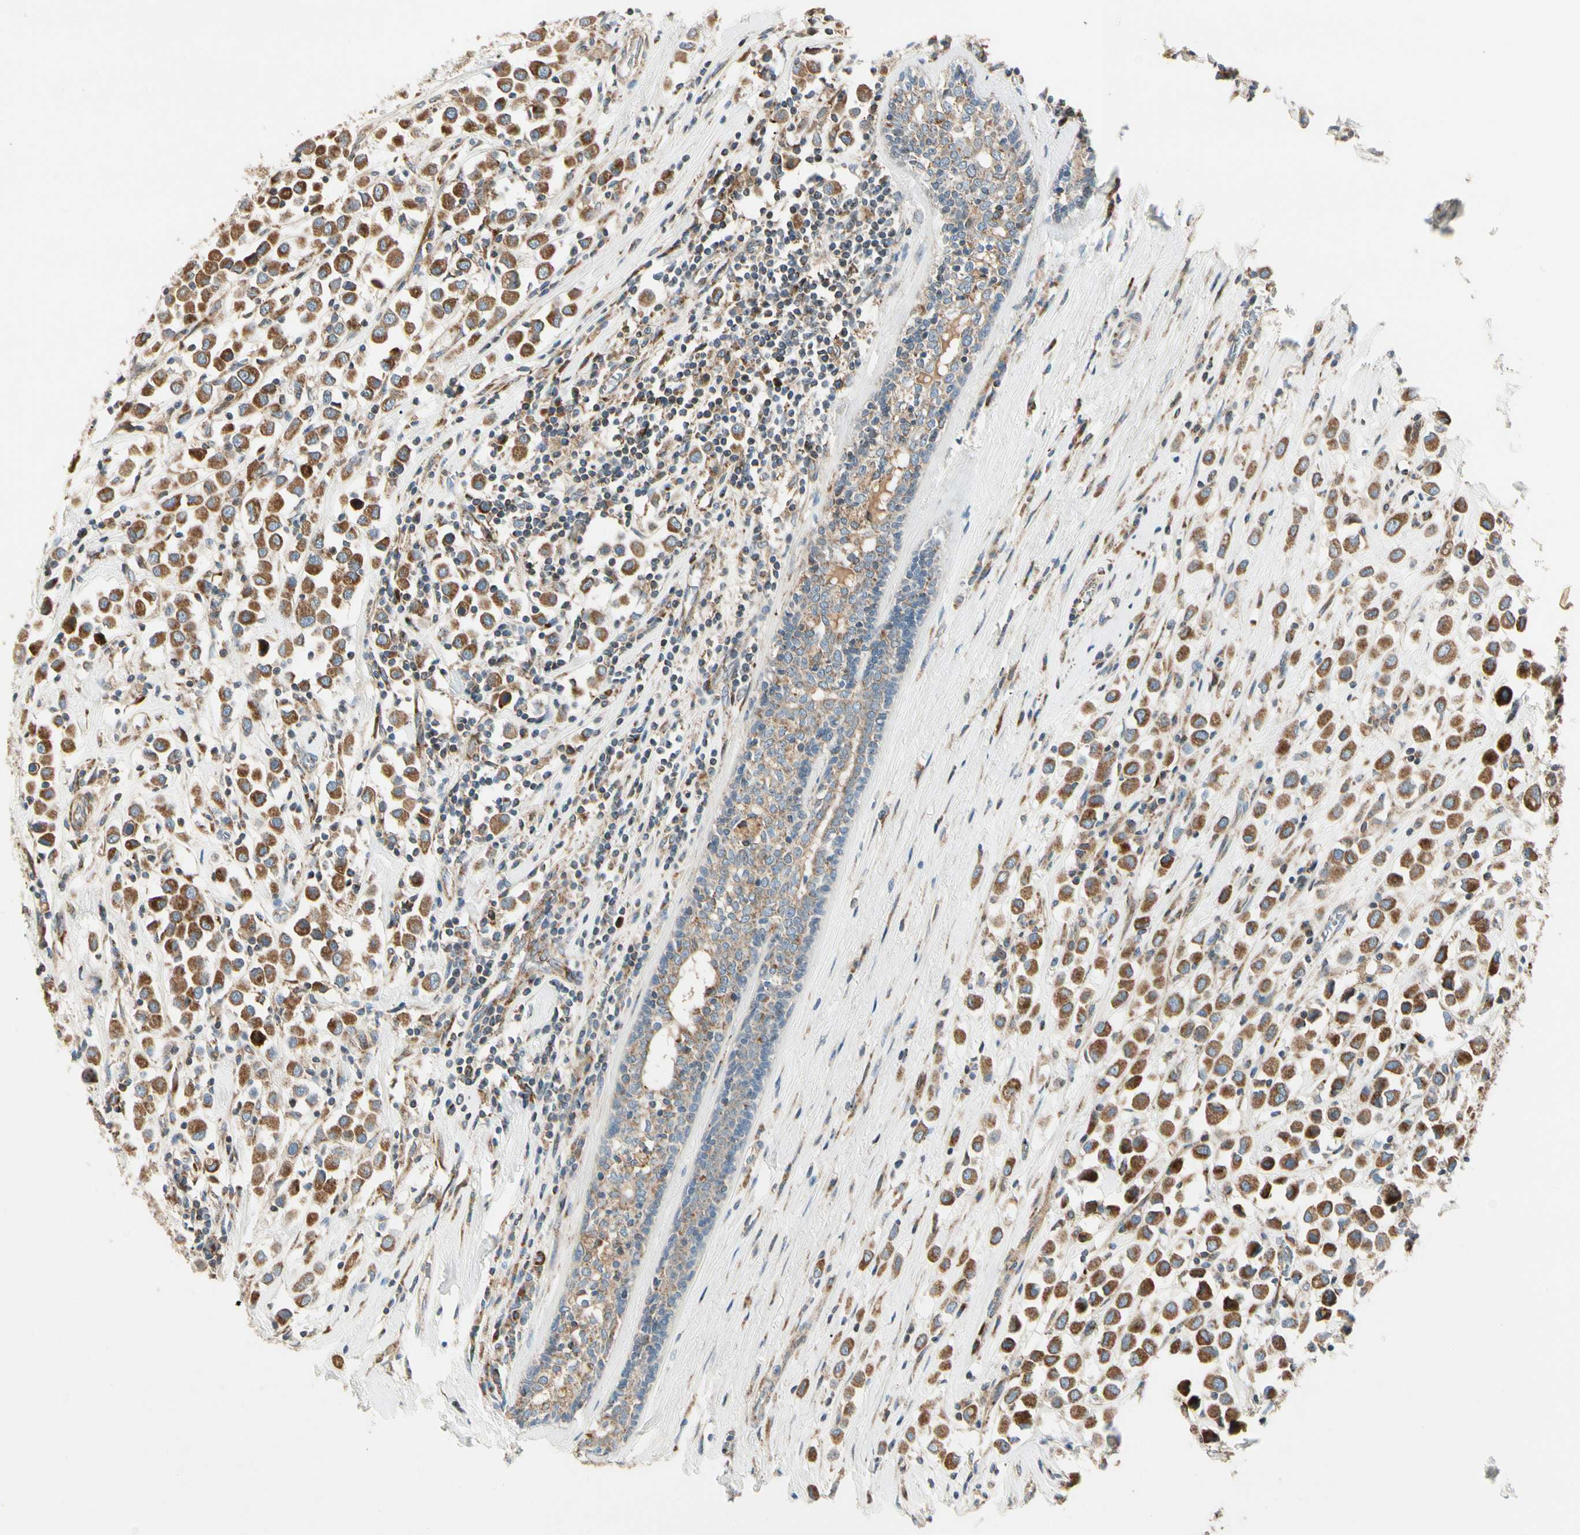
{"staining": {"intensity": "moderate", "quantity": ">75%", "location": "cytoplasmic/membranous"}, "tissue": "breast cancer", "cell_type": "Tumor cells", "image_type": "cancer", "snomed": [{"axis": "morphology", "description": "Duct carcinoma"}, {"axis": "topography", "description": "Breast"}], "caption": "The photomicrograph exhibits staining of breast infiltrating ductal carcinoma, revealing moderate cytoplasmic/membranous protein expression (brown color) within tumor cells. (IHC, brightfield microscopy, high magnification).", "gene": "MRPL9", "patient": {"sex": "female", "age": 61}}